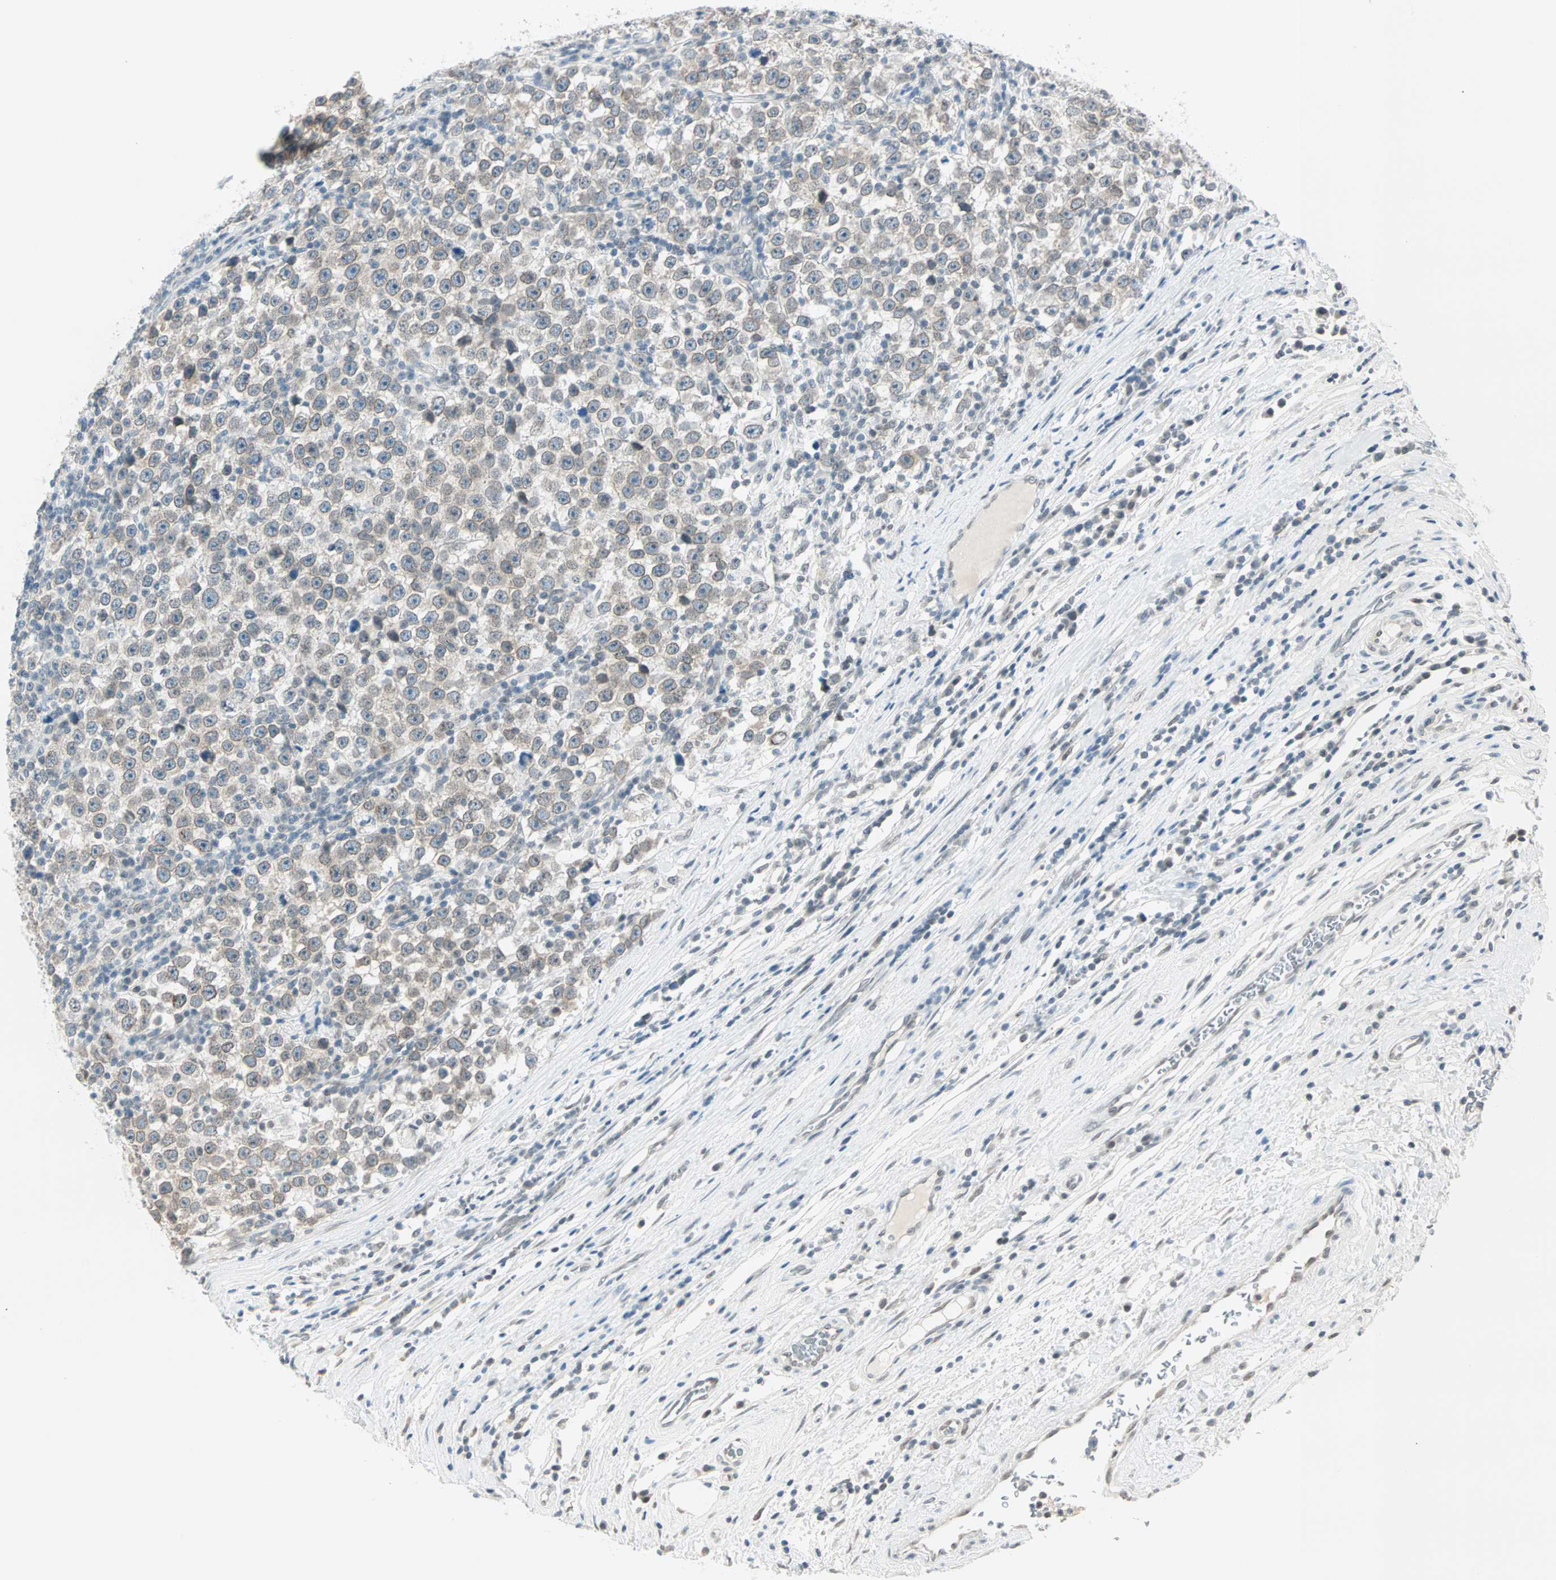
{"staining": {"intensity": "weak", "quantity": "25%-75%", "location": "cytoplasmic/membranous,nuclear"}, "tissue": "testis cancer", "cell_type": "Tumor cells", "image_type": "cancer", "snomed": [{"axis": "morphology", "description": "Seminoma, NOS"}, {"axis": "topography", "description": "Testis"}], "caption": "Protein expression analysis of testis cancer exhibits weak cytoplasmic/membranous and nuclear staining in approximately 25%-75% of tumor cells.", "gene": "BCAN", "patient": {"sex": "male", "age": 43}}